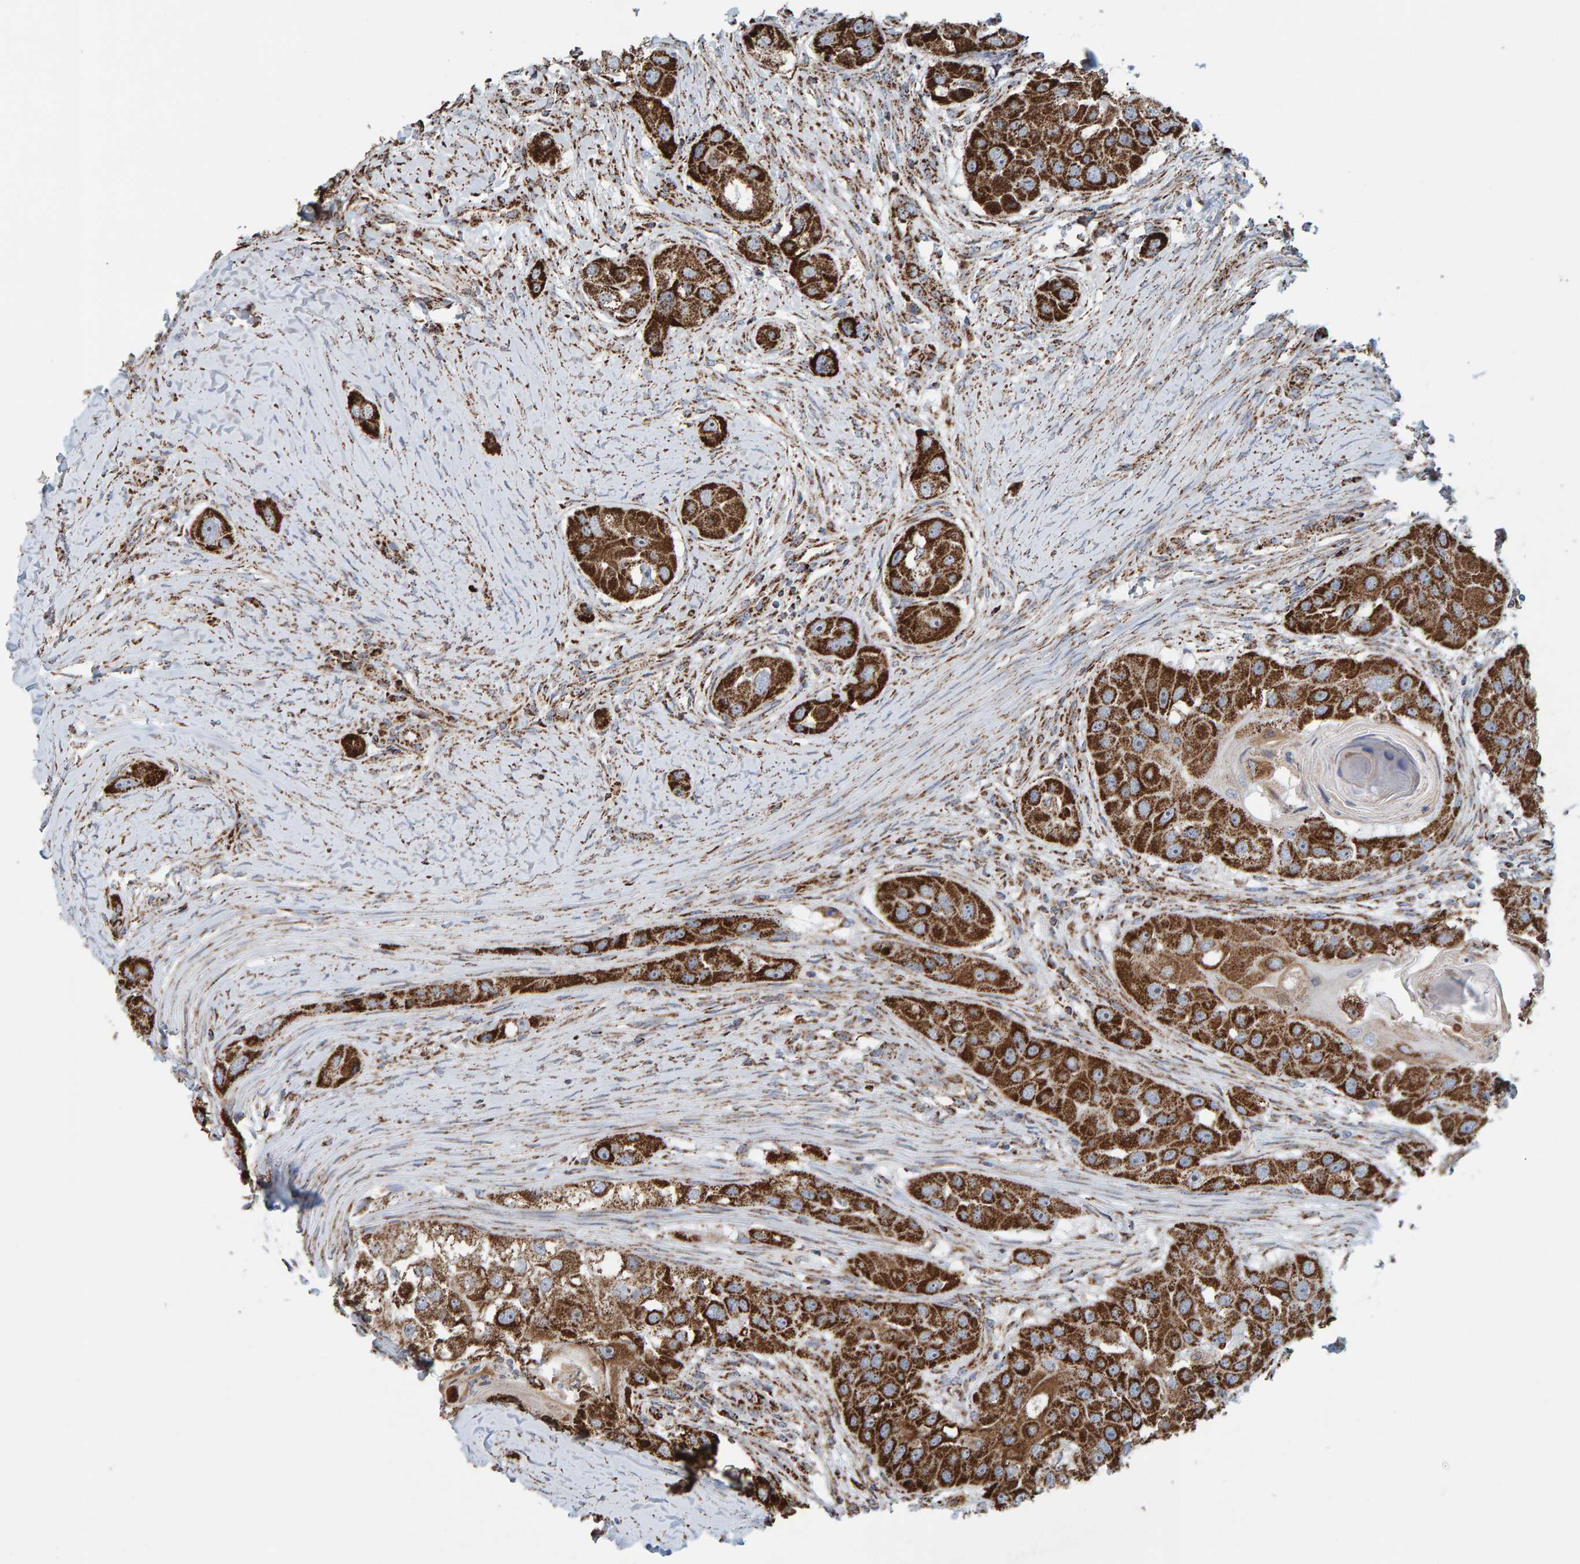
{"staining": {"intensity": "strong", "quantity": ">75%", "location": "cytoplasmic/membranous"}, "tissue": "head and neck cancer", "cell_type": "Tumor cells", "image_type": "cancer", "snomed": [{"axis": "morphology", "description": "Normal tissue, NOS"}, {"axis": "morphology", "description": "Squamous cell carcinoma, NOS"}, {"axis": "topography", "description": "Skeletal muscle"}, {"axis": "topography", "description": "Head-Neck"}], "caption": "Immunohistochemistry staining of squamous cell carcinoma (head and neck), which shows high levels of strong cytoplasmic/membranous expression in approximately >75% of tumor cells indicating strong cytoplasmic/membranous protein positivity. The staining was performed using DAB (3,3'-diaminobenzidine) (brown) for protein detection and nuclei were counterstained in hematoxylin (blue).", "gene": "MRPL45", "patient": {"sex": "male", "age": 51}}